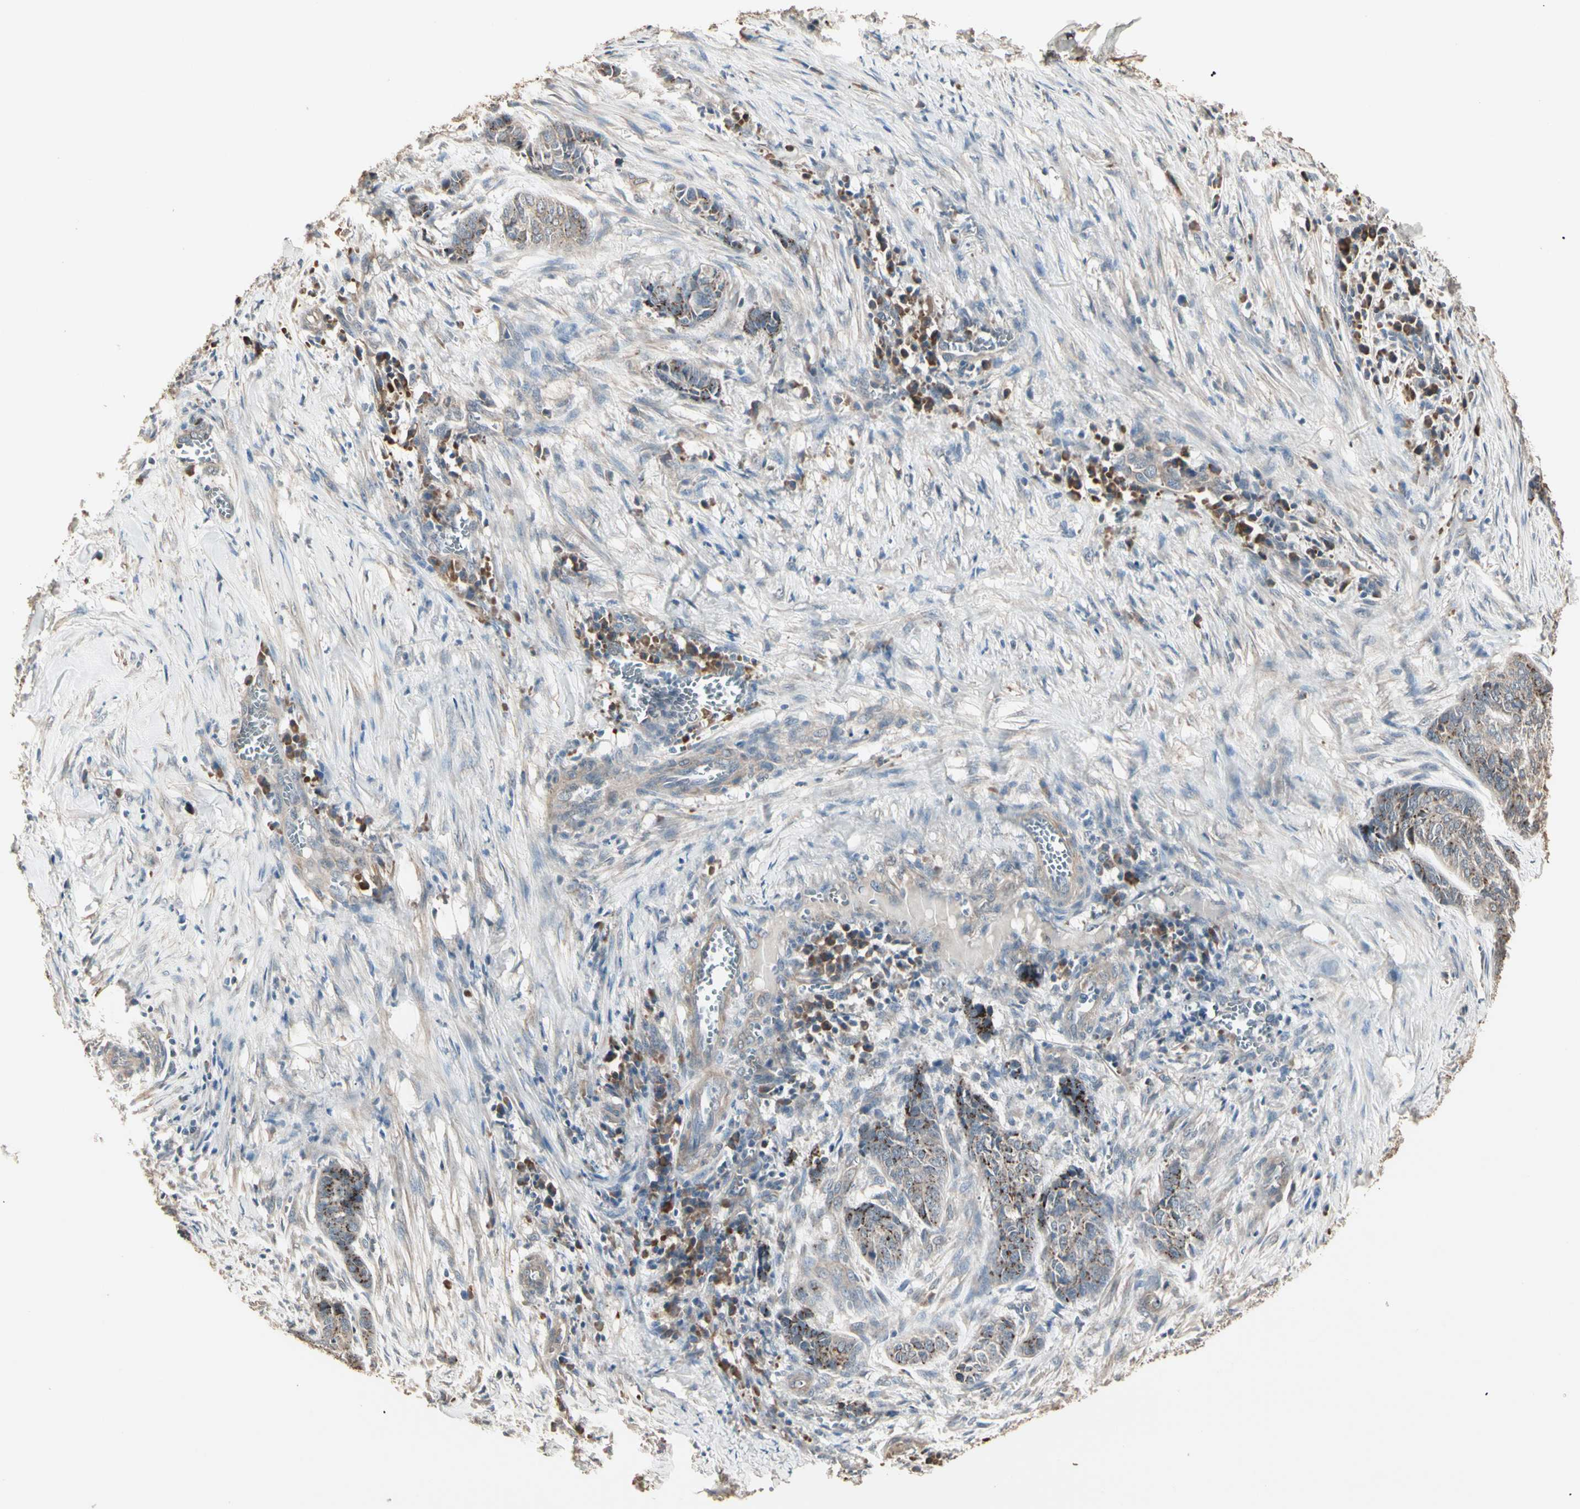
{"staining": {"intensity": "moderate", "quantity": "25%-75%", "location": "cytoplasmic/membranous"}, "tissue": "skin cancer", "cell_type": "Tumor cells", "image_type": "cancer", "snomed": [{"axis": "morphology", "description": "Basal cell carcinoma"}, {"axis": "topography", "description": "Skin"}], "caption": "Immunohistochemical staining of skin cancer (basal cell carcinoma) reveals medium levels of moderate cytoplasmic/membranous staining in approximately 25%-75% of tumor cells. (IHC, brightfield microscopy, high magnification).", "gene": "GALNT3", "patient": {"sex": "female", "age": 64}}